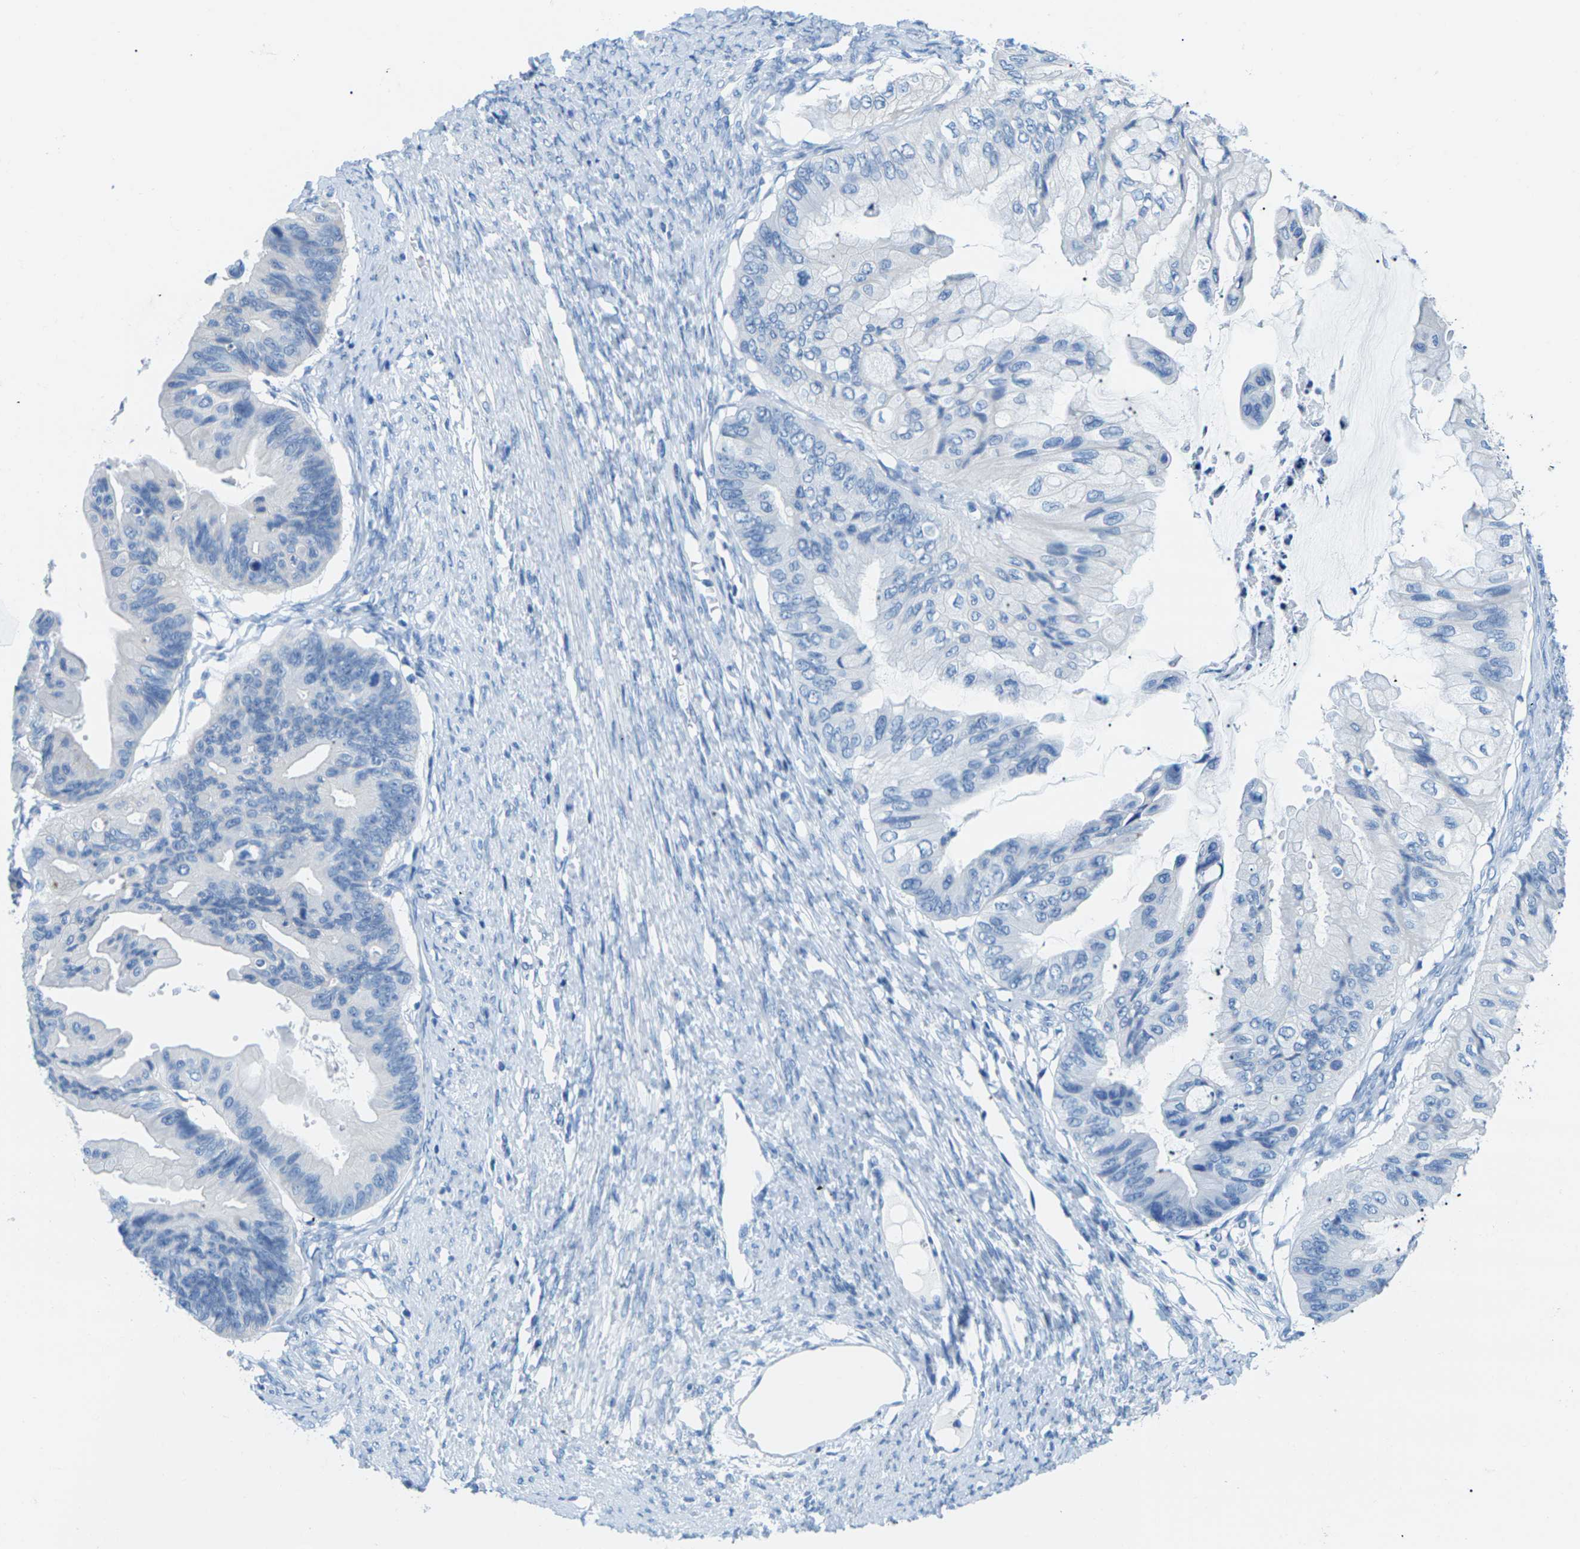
{"staining": {"intensity": "negative", "quantity": "none", "location": "none"}, "tissue": "ovarian cancer", "cell_type": "Tumor cells", "image_type": "cancer", "snomed": [{"axis": "morphology", "description": "Cystadenocarcinoma, mucinous, NOS"}, {"axis": "topography", "description": "Ovary"}], "caption": "Human mucinous cystadenocarcinoma (ovarian) stained for a protein using immunohistochemistry displays no expression in tumor cells.", "gene": "SLC12A1", "patient": {"sex": "female", "age": 61}}